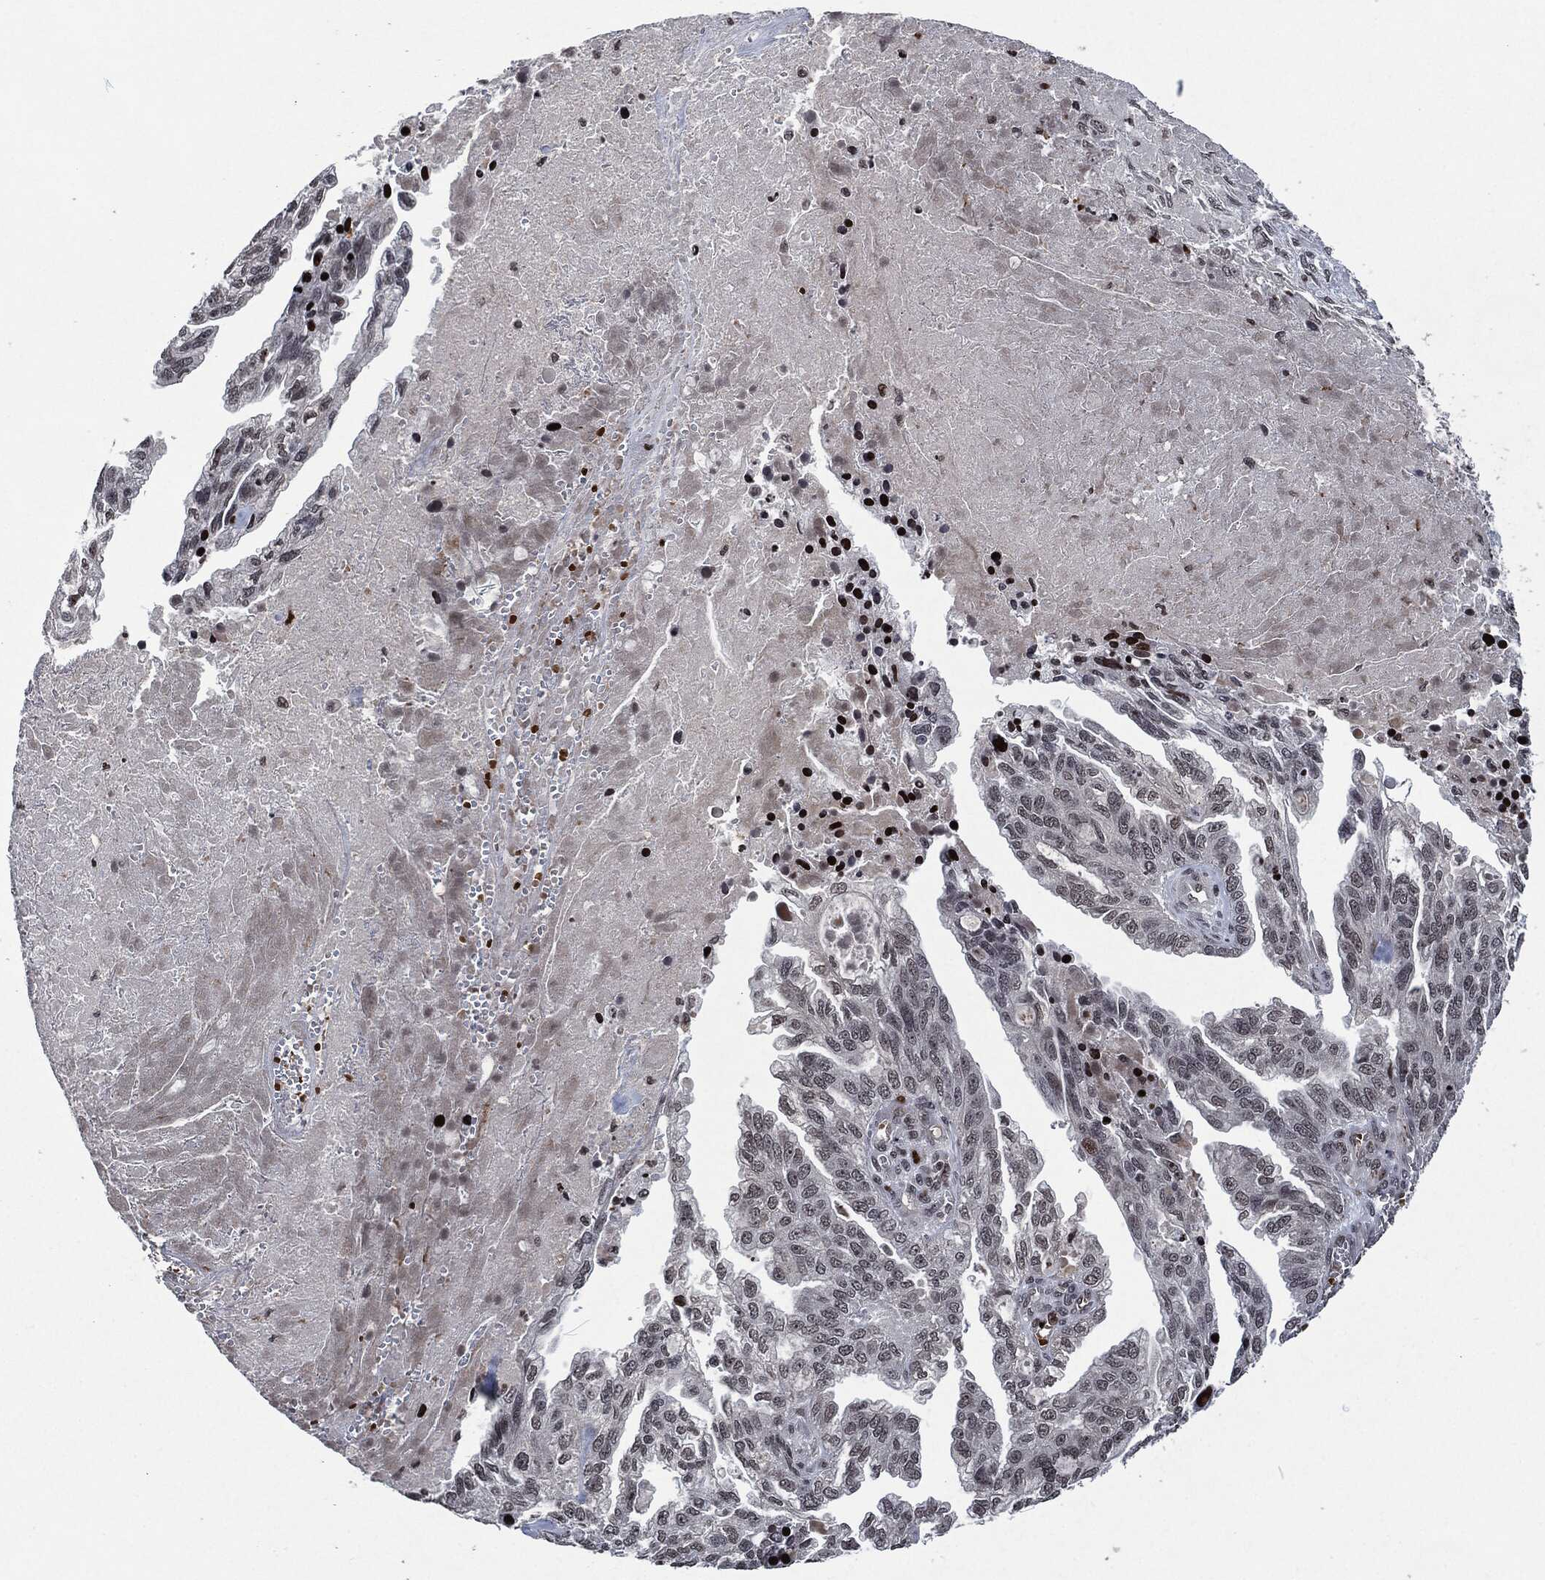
{"staining": {"intensity": "negative", "quantity": "none", "location": "none"}, "tissue": "ovarian cancer", "cell_type": "Tumor cells", "image_type": "cancer", "snomed": [{"axis": "morphology", "description": "Cystadenocarcinoma, serous, NOS"}, {"axis": "topography", "description": "Ovary"}], "caption": "This image is of ovarian serous cystadenocarcinoma stained with immunohistochemistry to label a protein in brown with the nuclei are counter-stained blue. There is no staining in tumor cells.", "gene": "EGFR", "patient": {"sex": "female", "age": 51}}